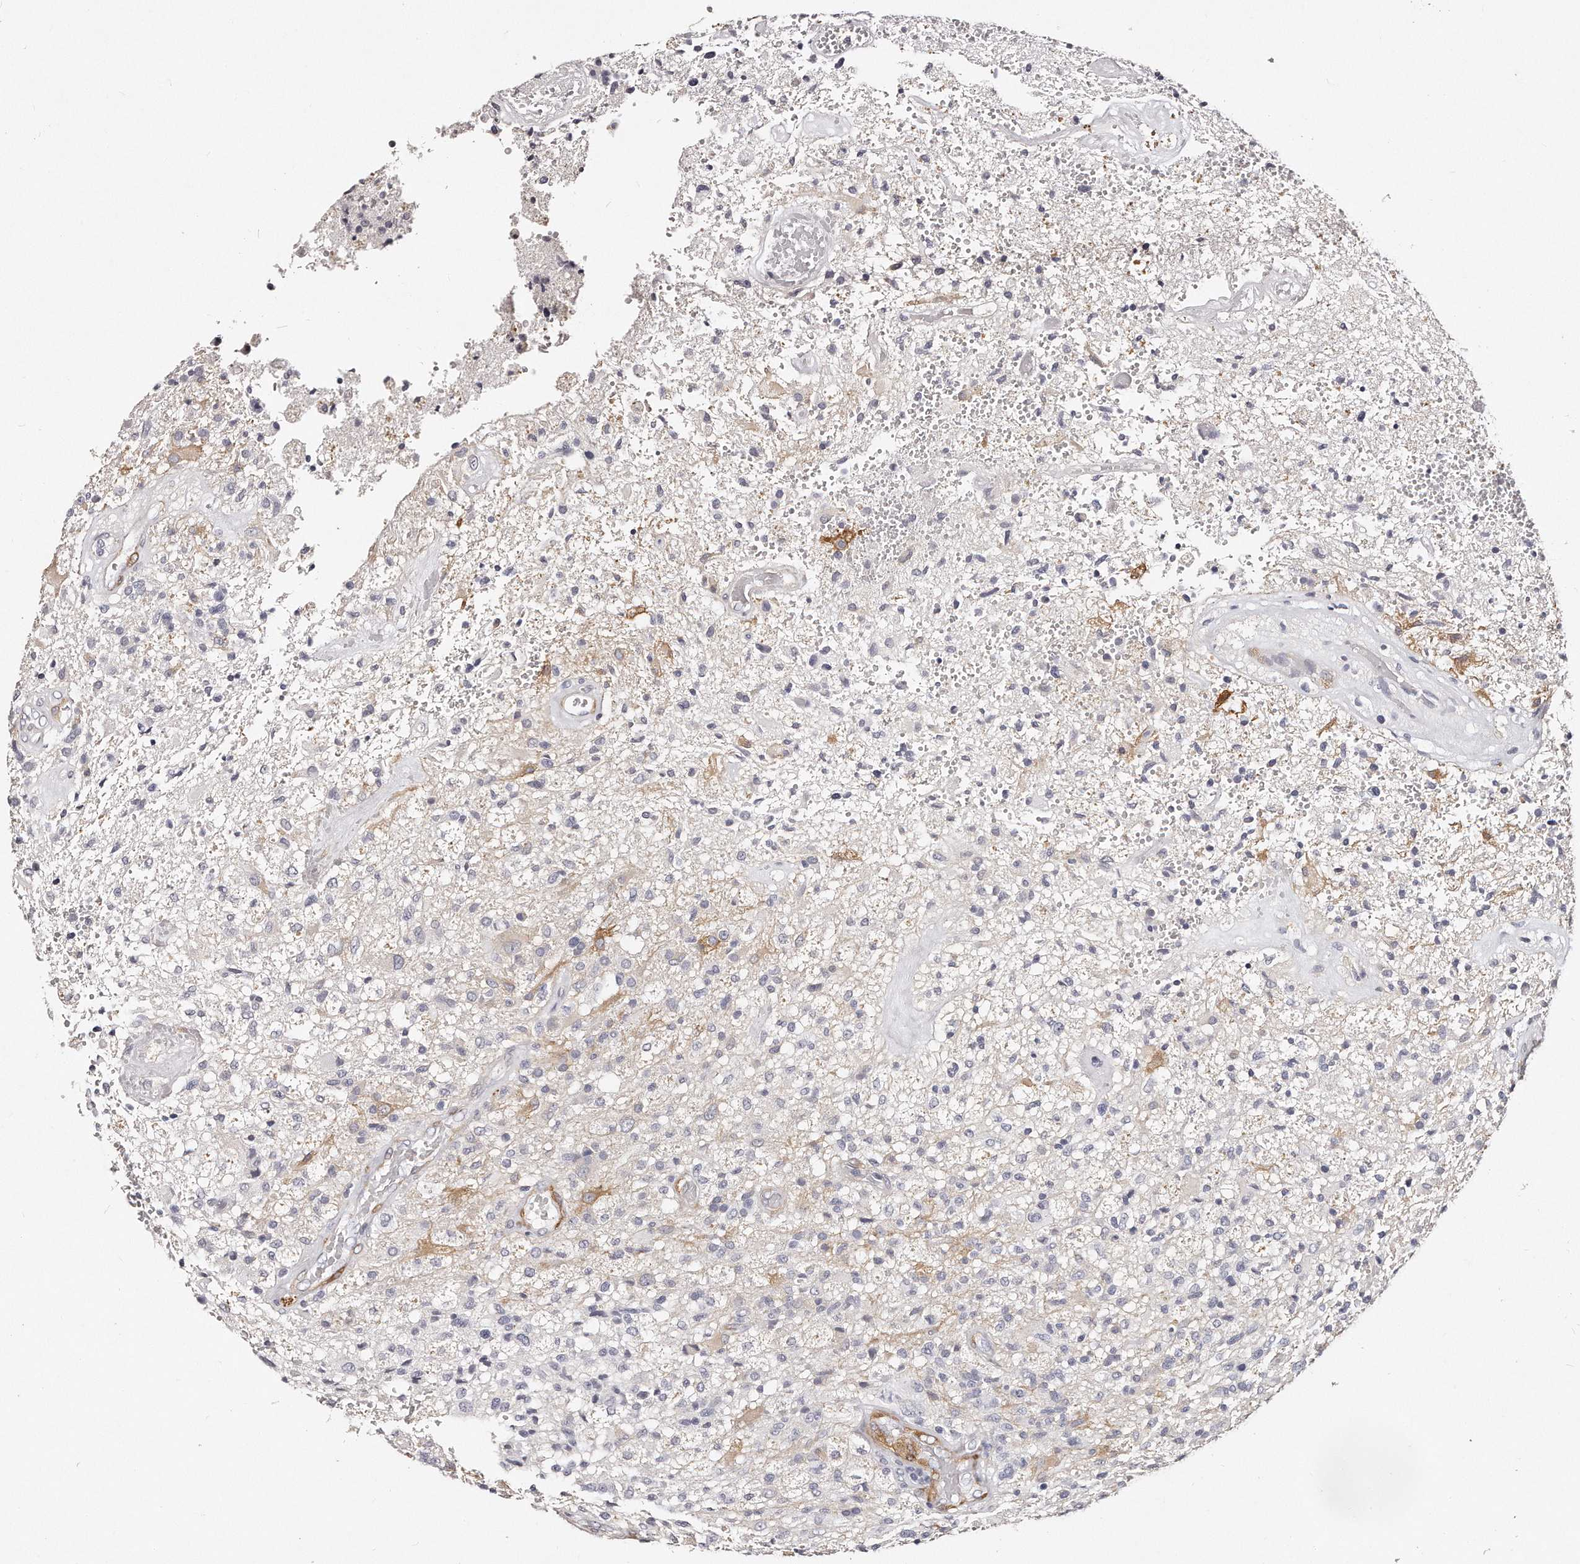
{"staining": {"intensity": "negative", "quantity": "none", "location": "none"}, "tissue": "glioma", "cell_type": "Tumor cells", "image_type": "cancer", "snomed": [{"axis": "morphology", "description": "Glioma, malignant, High grade"}, {"axis": "topography", "description": "Brain"}], "caption": "High power microscopy photomicrograph of an IHC photomicrograph of glioma, revealing no significant positivity in tumor cells. (DAB immunohistochemistry, high magnification).", "gene": "LMOD1", "patient": {"sex": "male", "age": 72}}